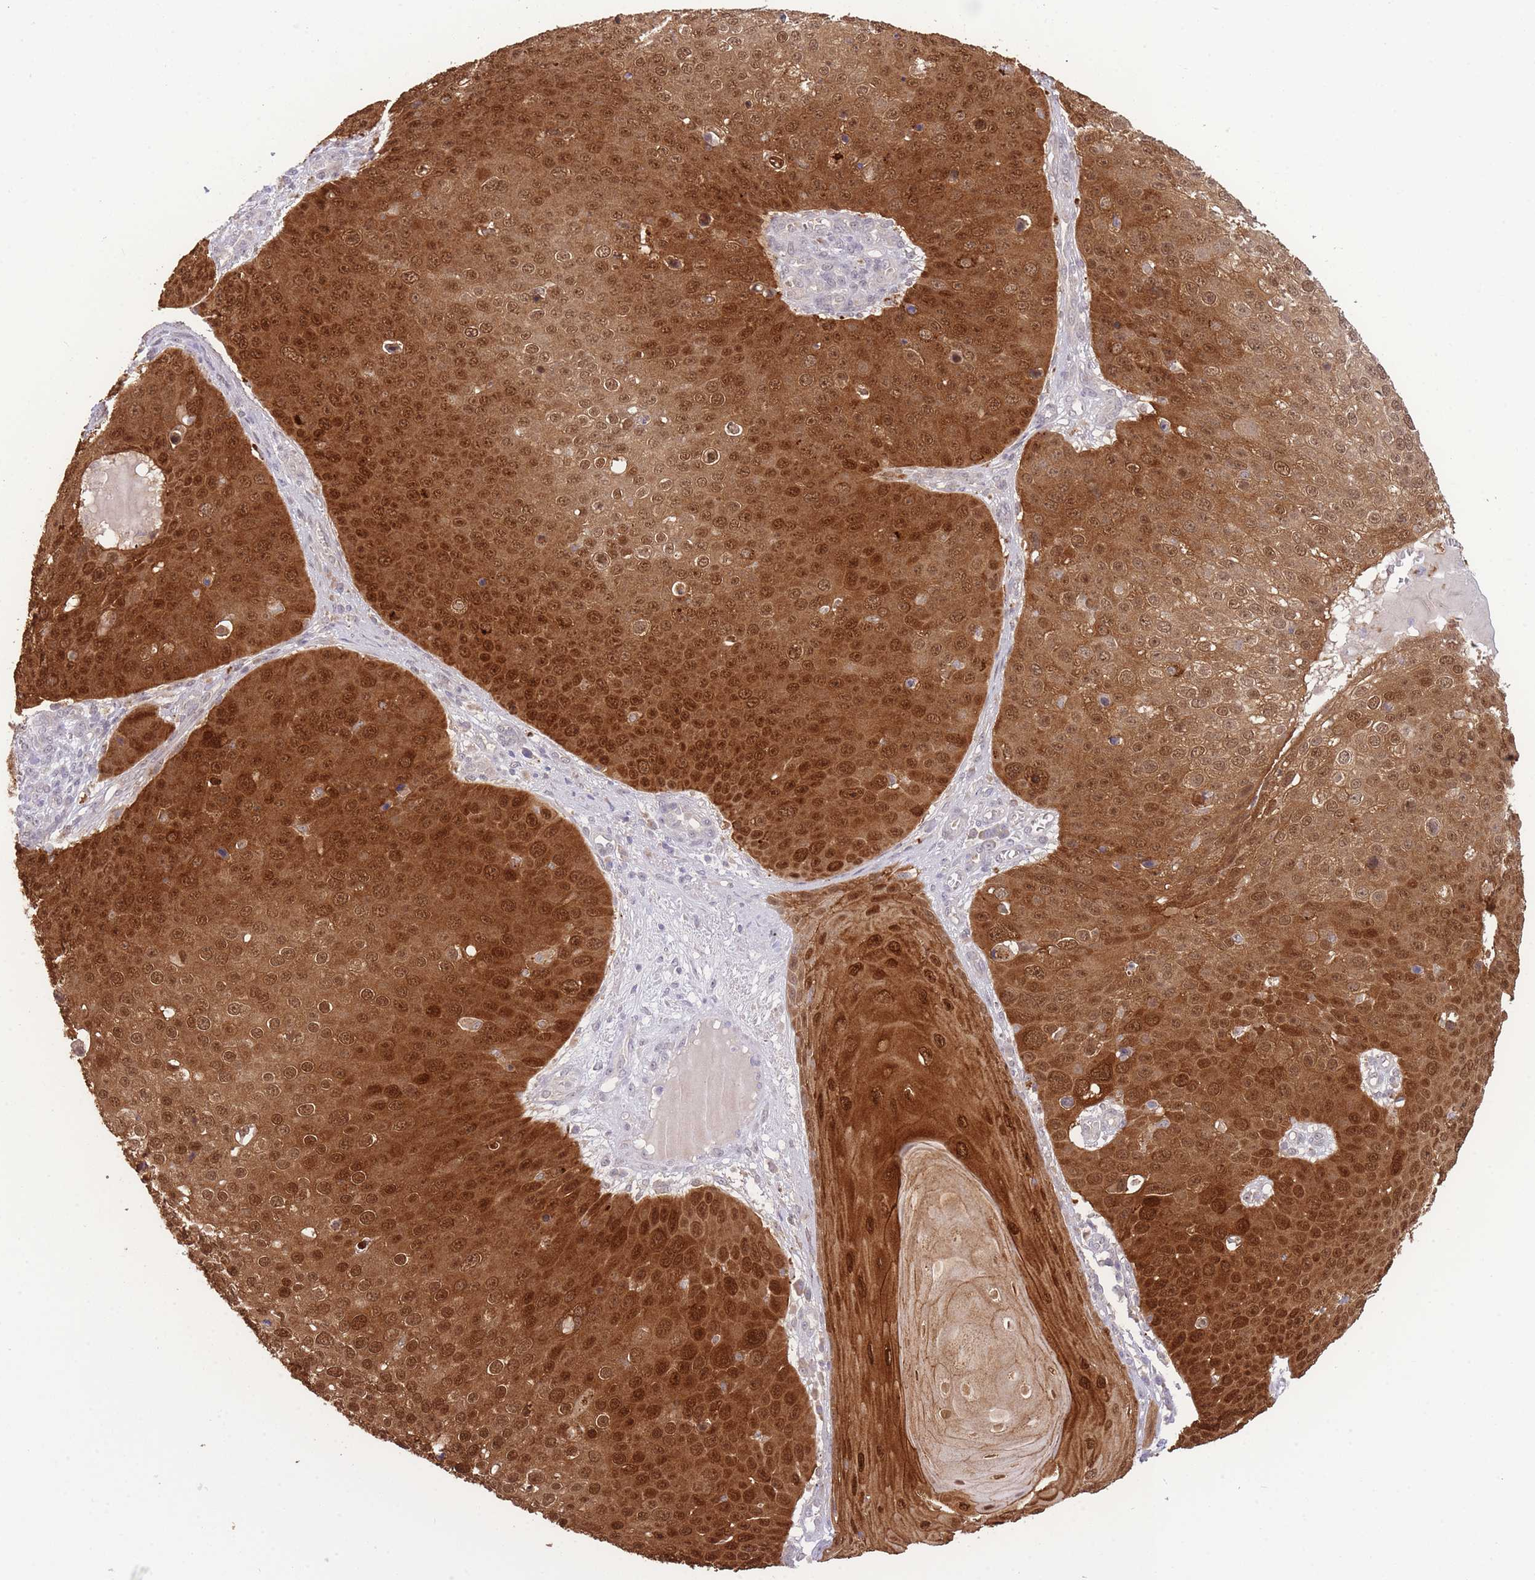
{"staining": {"intensity": "strong", "quantity": ">75%", "location": "cytoplasmic/membranous,nuclear"}, "tissue": "skin cancer", "cell_type": "Tumor cells", "image_type": "cancer", "snomed": [{"axis": "morphology", "description": "Squamous cell carcinoma, NOS"}, {"axis": "topography", "description": "Skin"}], "caption": "IHC of human squamous cell carcinoma (skin) shows high levels of strong cytoplasmic/membranous and nuclear positivity in about >75% of tumor cells. (DAB (3,3'-diaminobenzidine) = brown stain, brightfield microscopy at high magnification).", "gene": "FBXO46", "patient": {"sex": "male", "age": 71}}